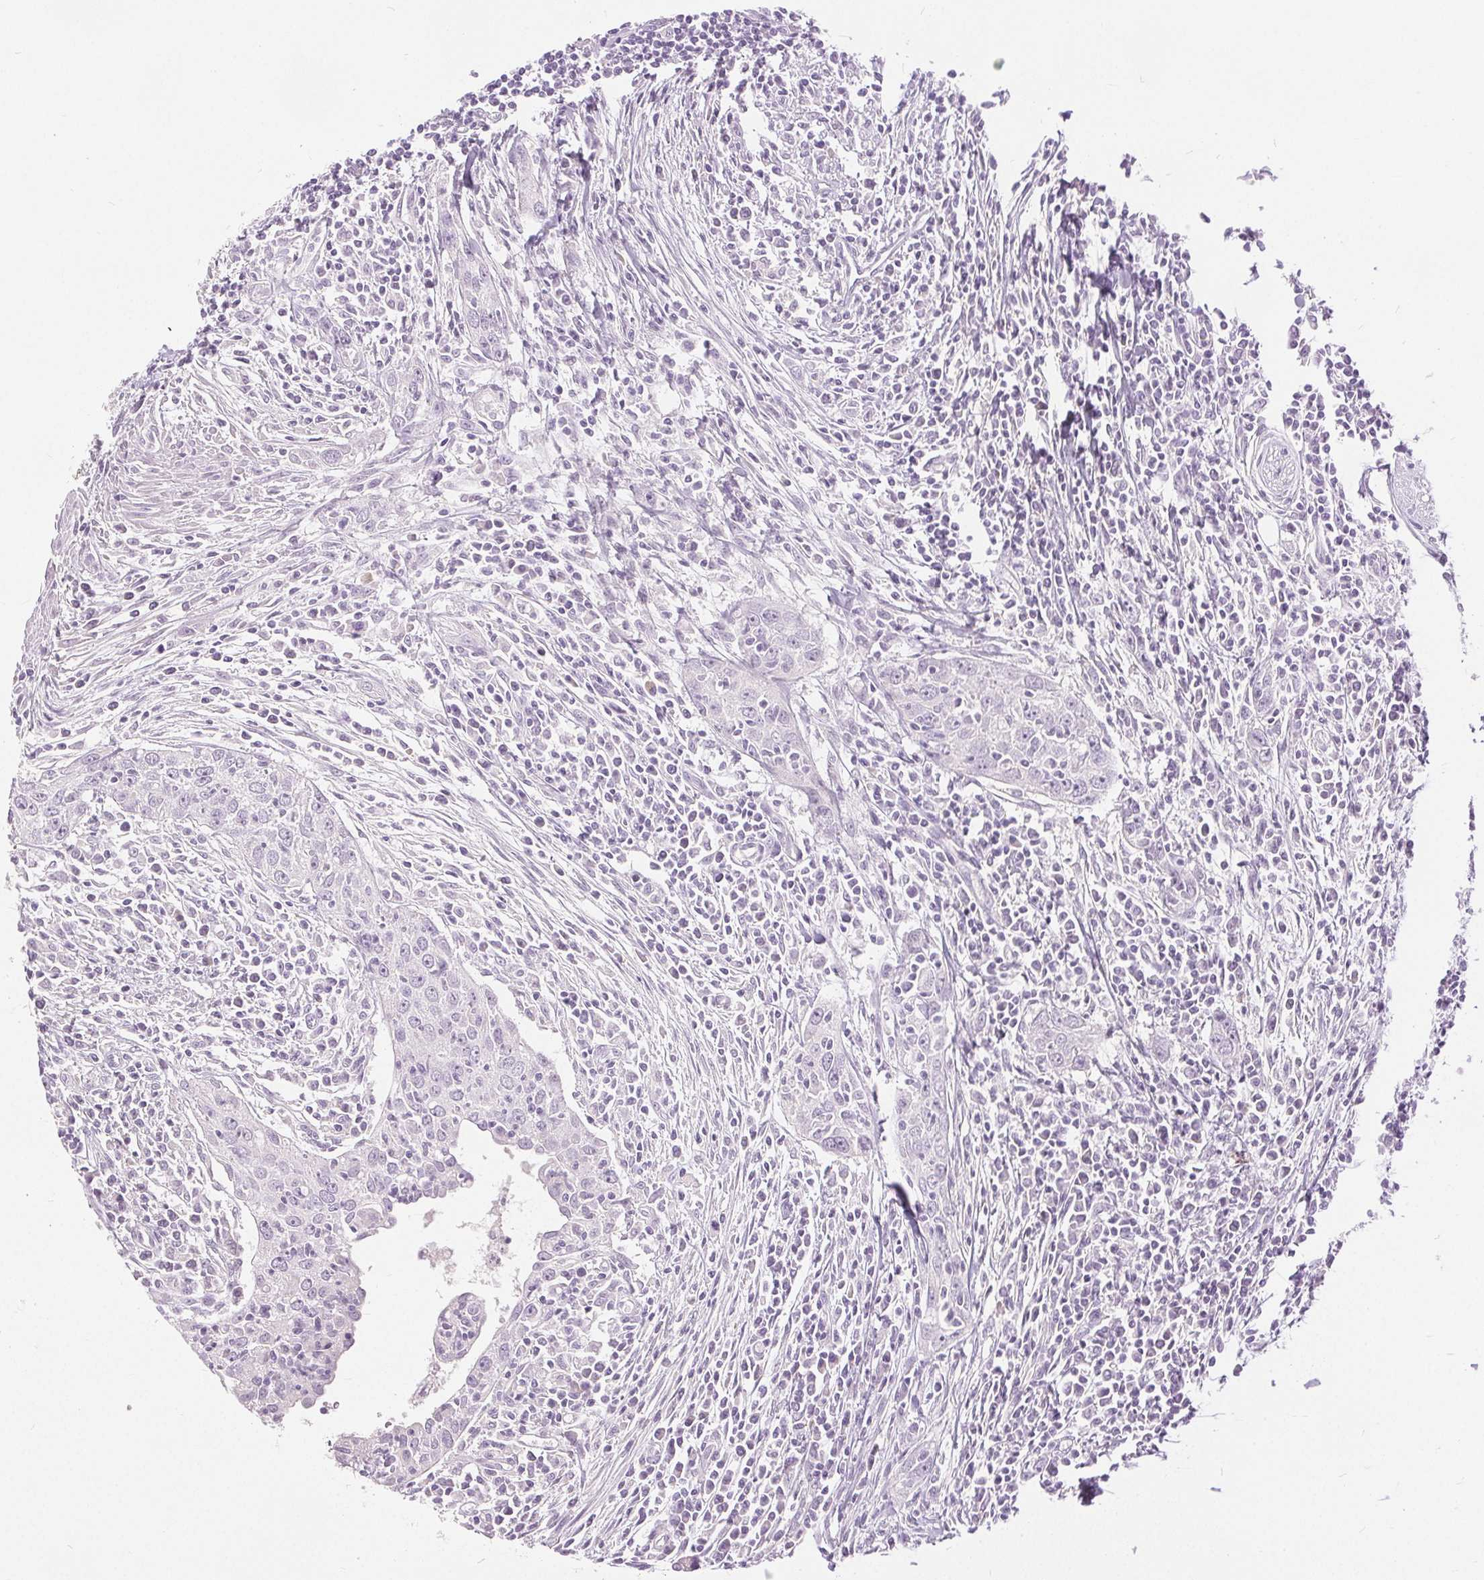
{"staining": {"intensity": "negative", "quantity": "none", "location": "none"}, "tissue": "urothelial cancer", "cell_type": "Tumor cells", "image_type": "cancer", "snomed": [{"axis": "morphology", "description": "Urothelial carcinoma, High grade"}, {"axis": "topography", "description": "Urinary bladder"}], "caption": "Histopathology image shows no protein expression in tumor cells of urothelial carcinoma (high-grade) tissue.", "gene": "DSG3", "patient": {"sex": "male", "age": 83}}